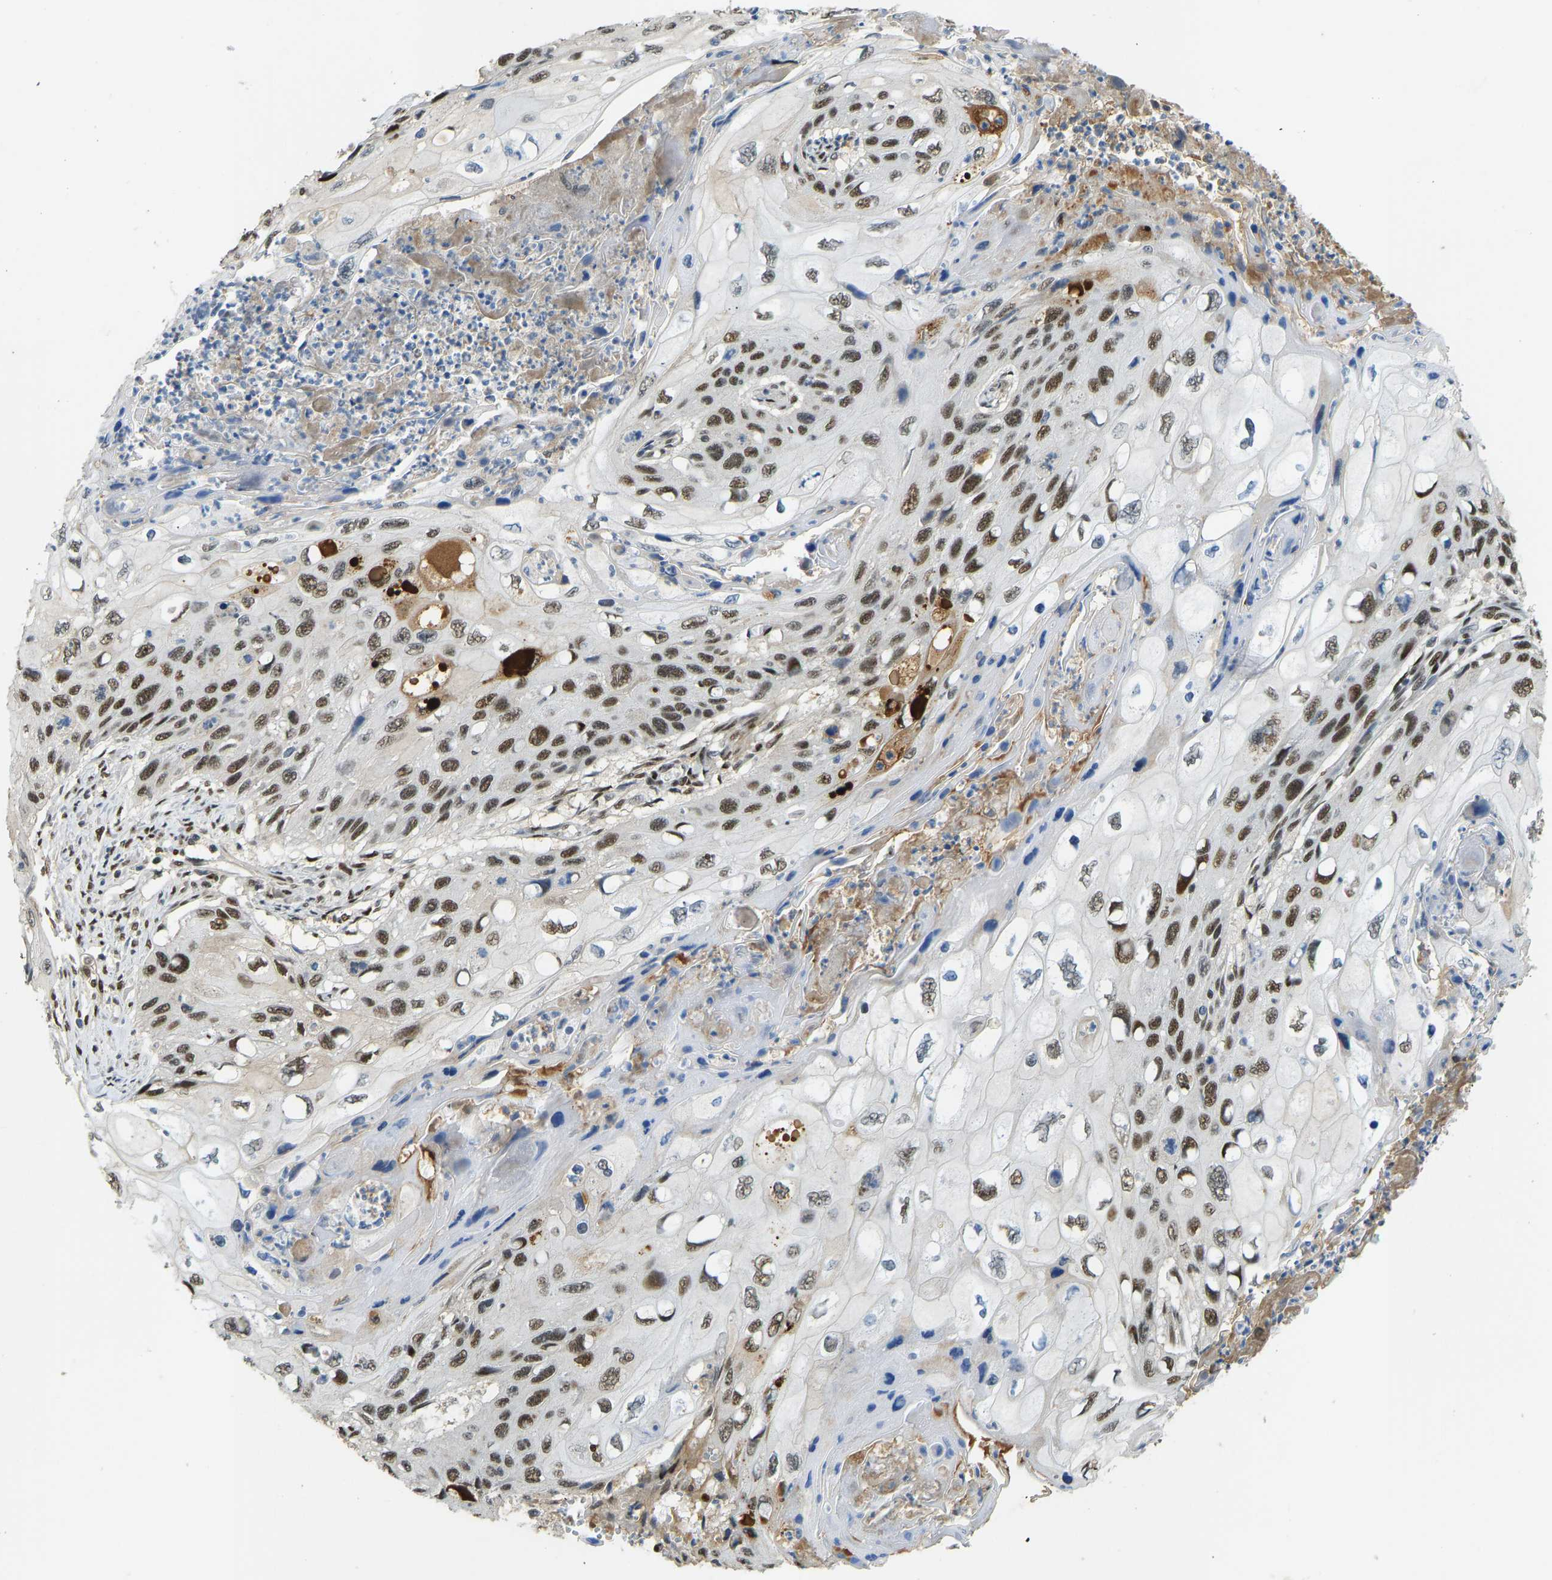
{"staining": {"intensity": "strong", "quantity": ">75%", "location": "nuclear"}, "tissue": "cervical cancer", "cell_type": "Tumor cells", "image_type": "cancer", "snomed": [{"axis": "morphology", "description": "Squamous cell carcinoma, NOS"}, {"axis": "topography", "description": "Cervix"}], "caption": "The photomicrograph reveals immunohistochemical staining of cervical squamous cell carcinoma. There is strong nuclear expression is present in approximately >75% of tumor cells. The protein is stained brown, and the nuclei are stained in blue (DAB (3,3'-diaminobenzidine) IHC with brightfield microscopy, high magnification).", "gene": "FOXK1", "patient": {"sex": "female", "age": 70}}